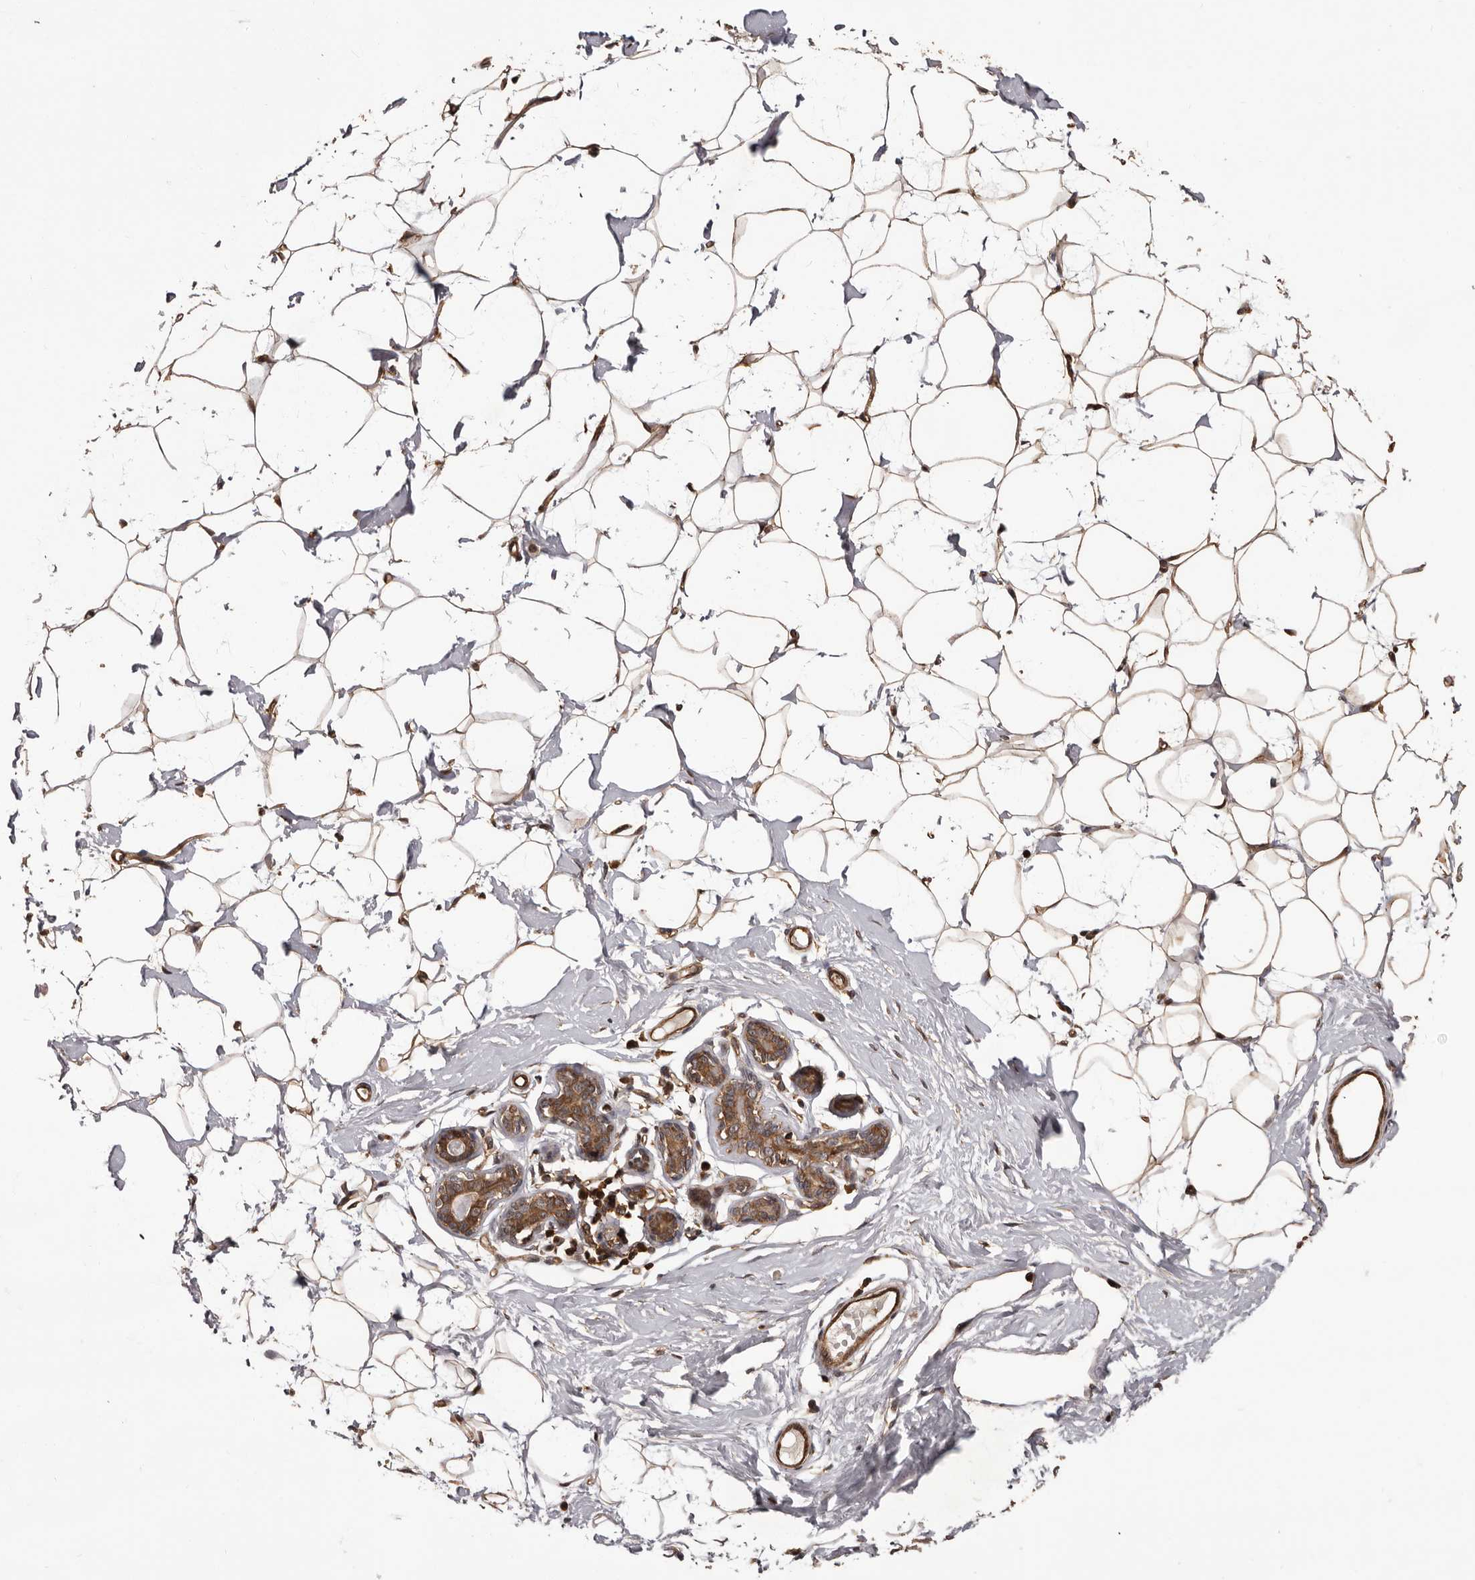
{"staining": {"intensity": "weak", "quantity": ">75%", "location": "cytoplasmic/membranous"}, "tissue": "adipose tissue", "cell_type": "Adipocytes", "image_type": "normal", "snomed": [{"axis": "morphology", "description": "Normal tissue, NOS"}, {"axis": "topography", "description": "Breast"}], "caption": "Immunohistochemical staining of benign adipose tissue displays >75% levels of weak cytoplasmic/membranous protein staining in approximately >75% of adipocytes. (brown staining indicates protein expression, while blue staining denotes nuclei).", "gene": "ADAMTS2", "patient": {"sex": "female", "age": 23}}